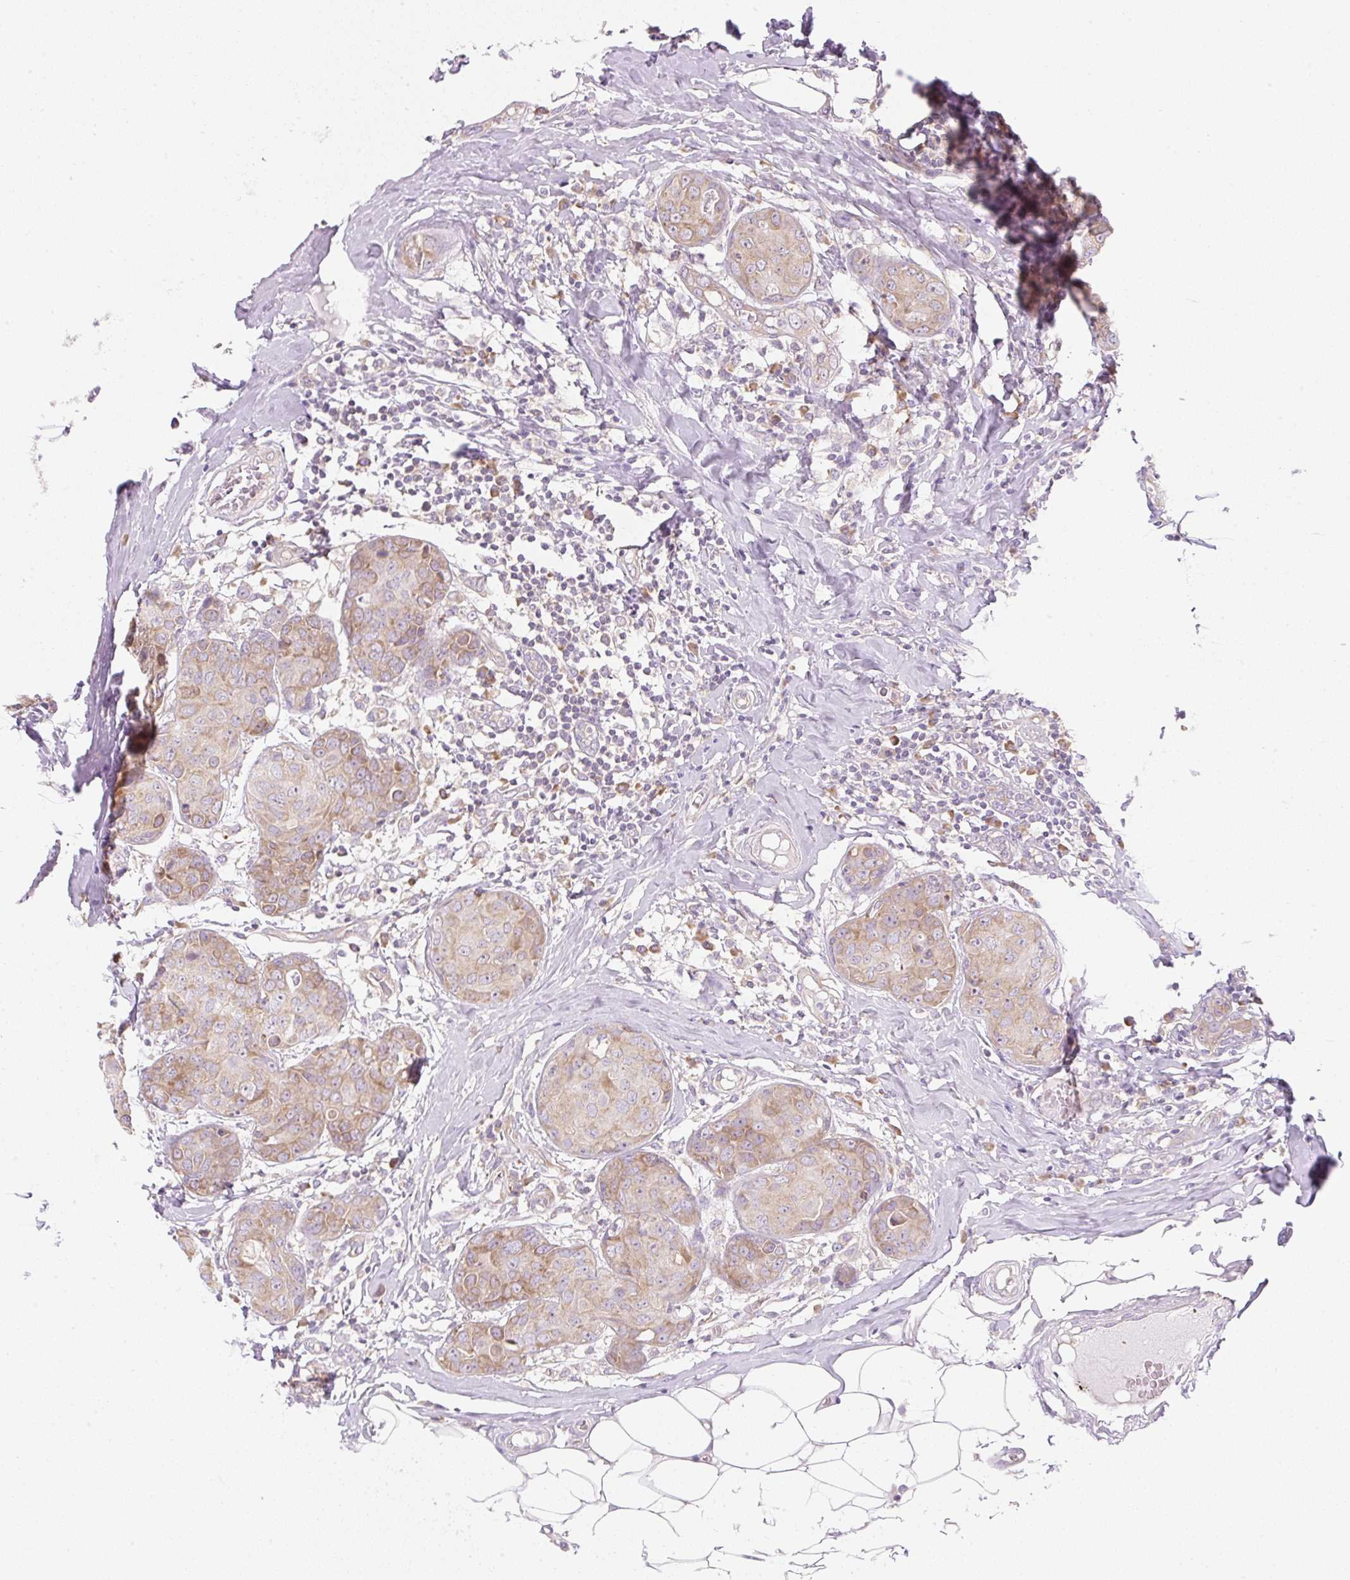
{"staining": {"intensity": "weak", "quantity": ">75%", "location": "cytoplasmic/membranous"}, "tissue": "breast cancer", "cell_type": "Tumor cells", "image_type": "cancer", "snomed": [{"axis": "morphology", "description": "Duct carcinoma"}, {"axis": "topography", "description": "Breast"}], "caption": "Protein expression analysis of human breast cancer reveals weak cytoplasmic/membranous positivity in approximately >75% of tumor cells. (brown staining indicates protein expression, while blue staining denotes nuclei).", "gene": "RPL18A", "patient": {"sex": "female", "age": 43}}